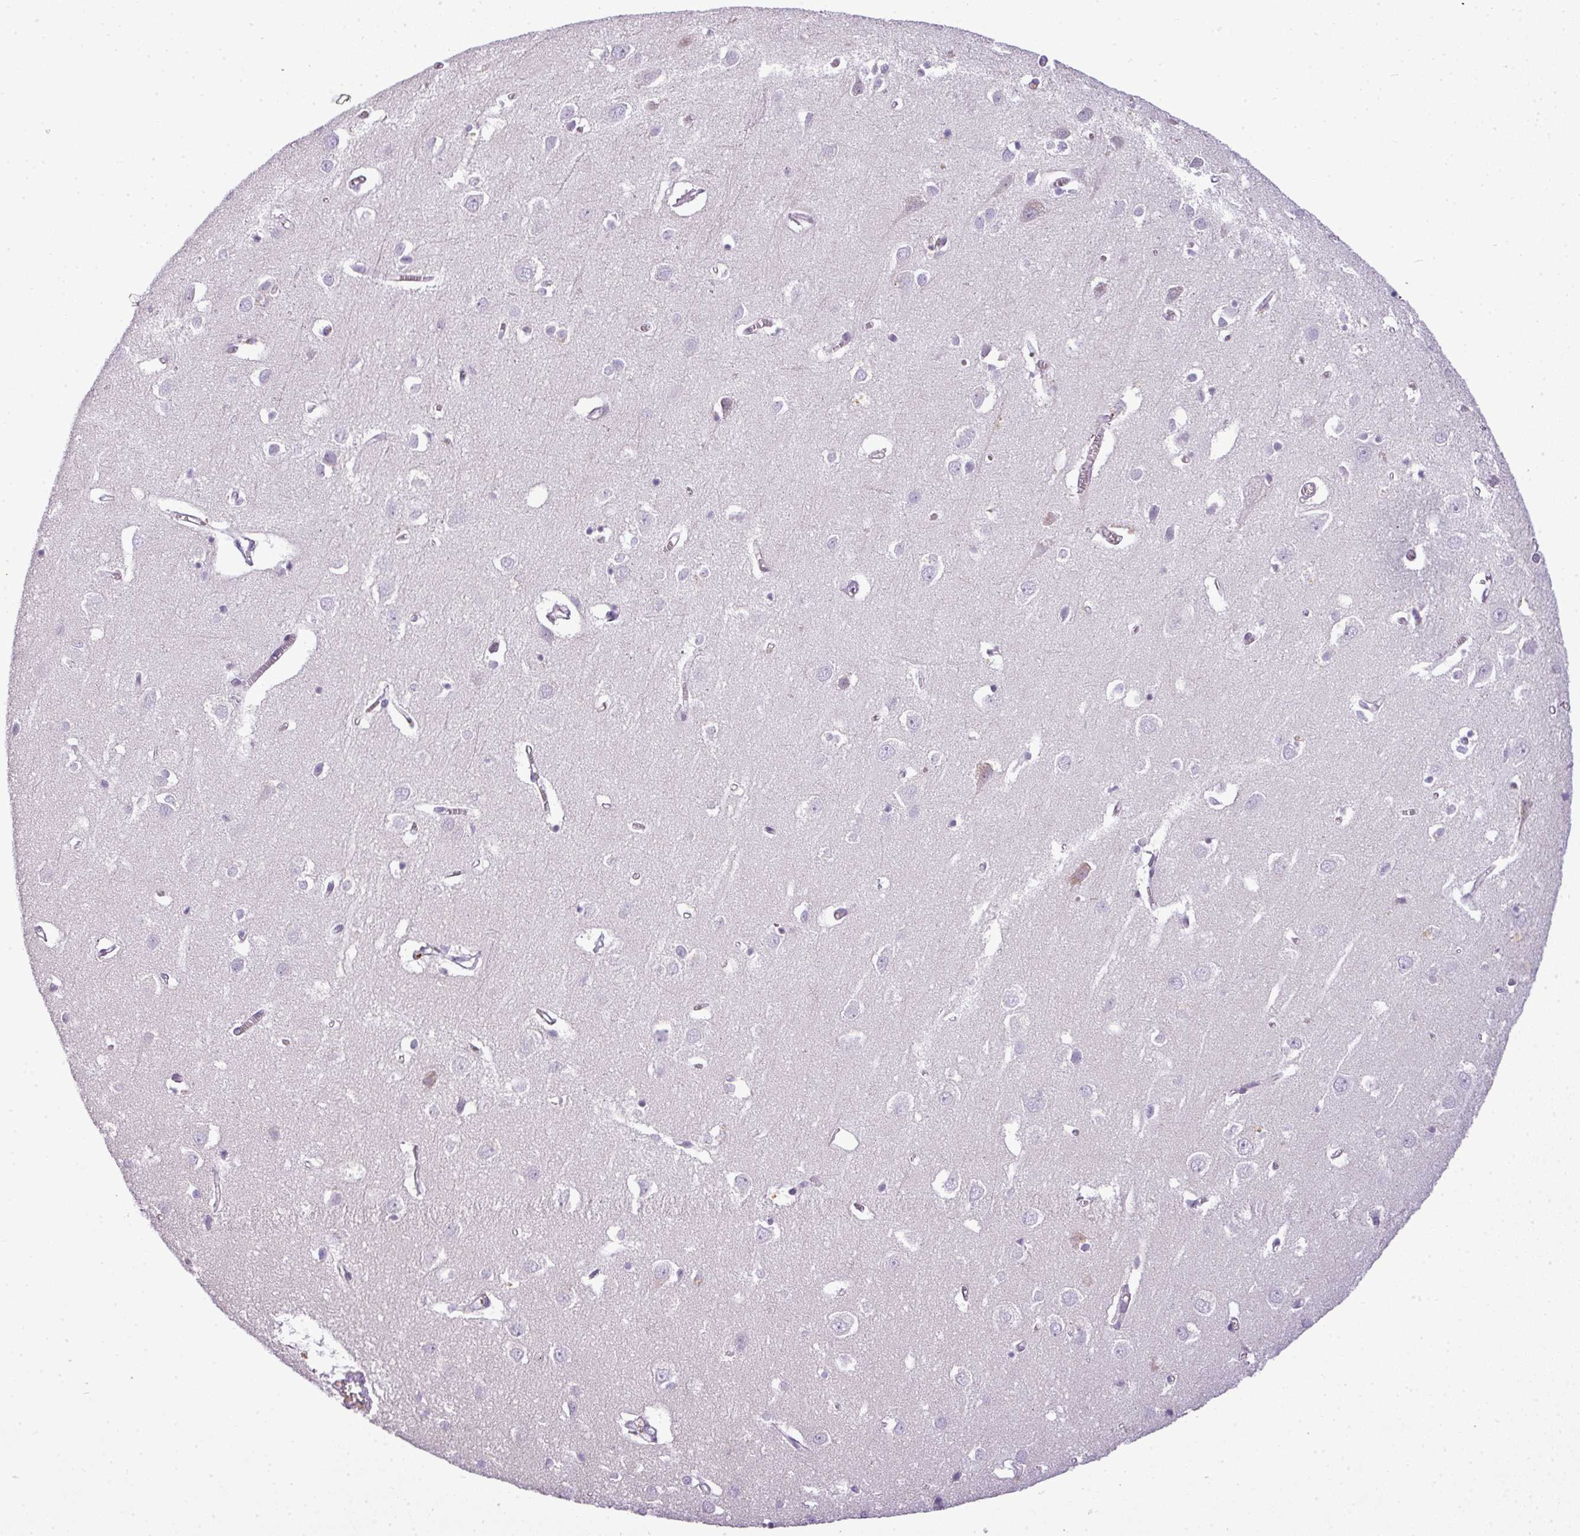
{"staining": {"intensity": "weak", "quantity": "<25%", "location": "cytoplasmic/membranous"}, "tissue": "cerebral cortex", "cell_type": "Endothelial cells", "image_type": "normal", "snomed": [{"axis": "morphology", "description": "Normal tissue, NOS"}, {"axis": "topography", "description": "Cerebral cortex"}], "caption": "IHC histopathology image of normal cerebral cortex: human cerebral cortex stained with DAB shows no significant protein positivity in endothelial cells.", "gene": "C4A", "patient": {"sex": "male", "age": 70}}